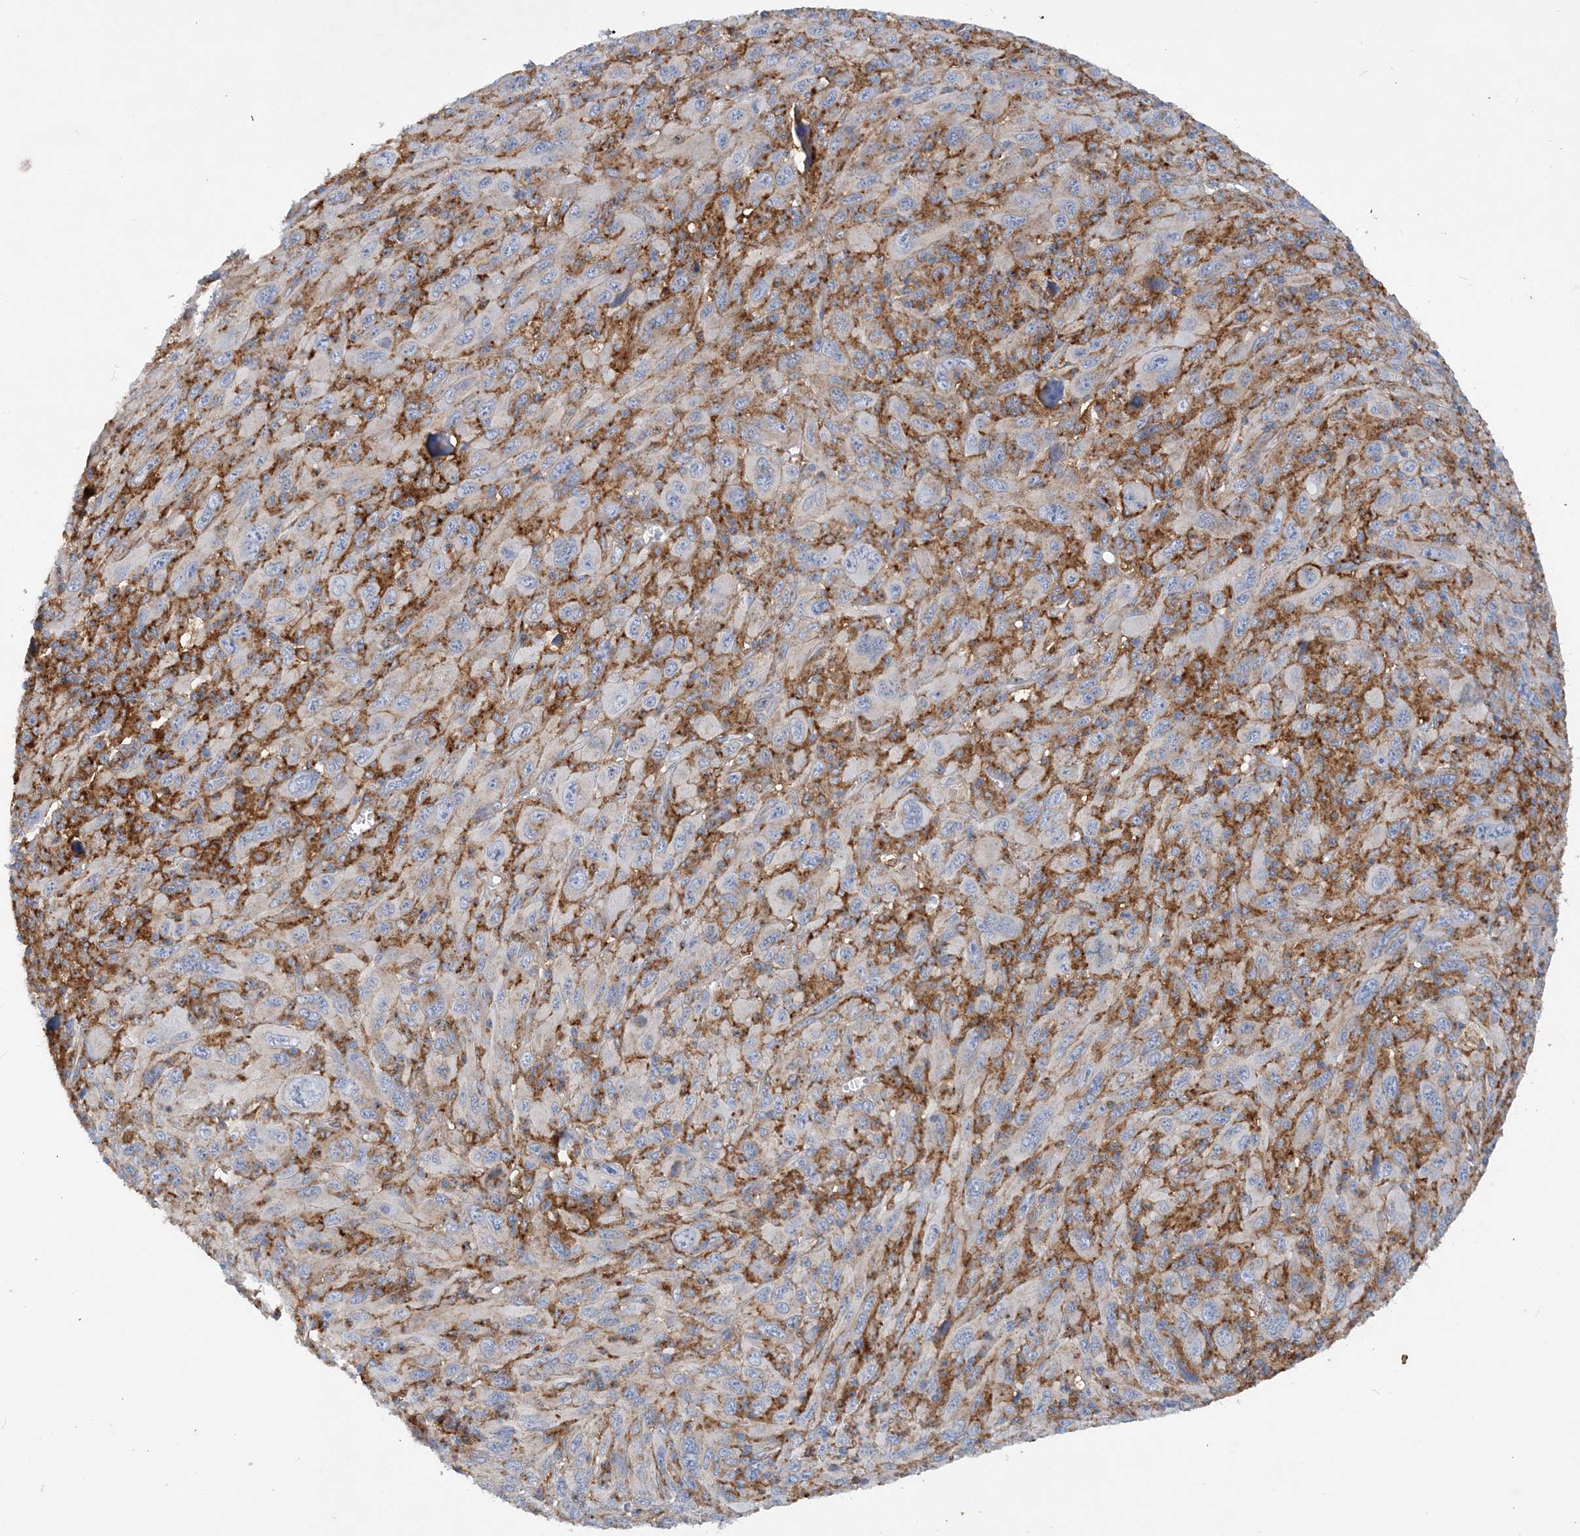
{"staining": {"intensity": "negative", "quantity": "none", "location": "none"}, "tissue": "melanoma", "cell_type": "Tumor cells", "image_type": "cancer", "snomed": [{"axis": "morphology", "description": "Malignant melanoma, Metastatic site"}, {"axis": "topography", "description": "Skin"}], "caption": "Protein analysis of malignant melanoma (metastatic site) exhibits no significant staining in tumor cells.", "gene": "GRINA", "patient": {"sex": "female", "age": 56}}